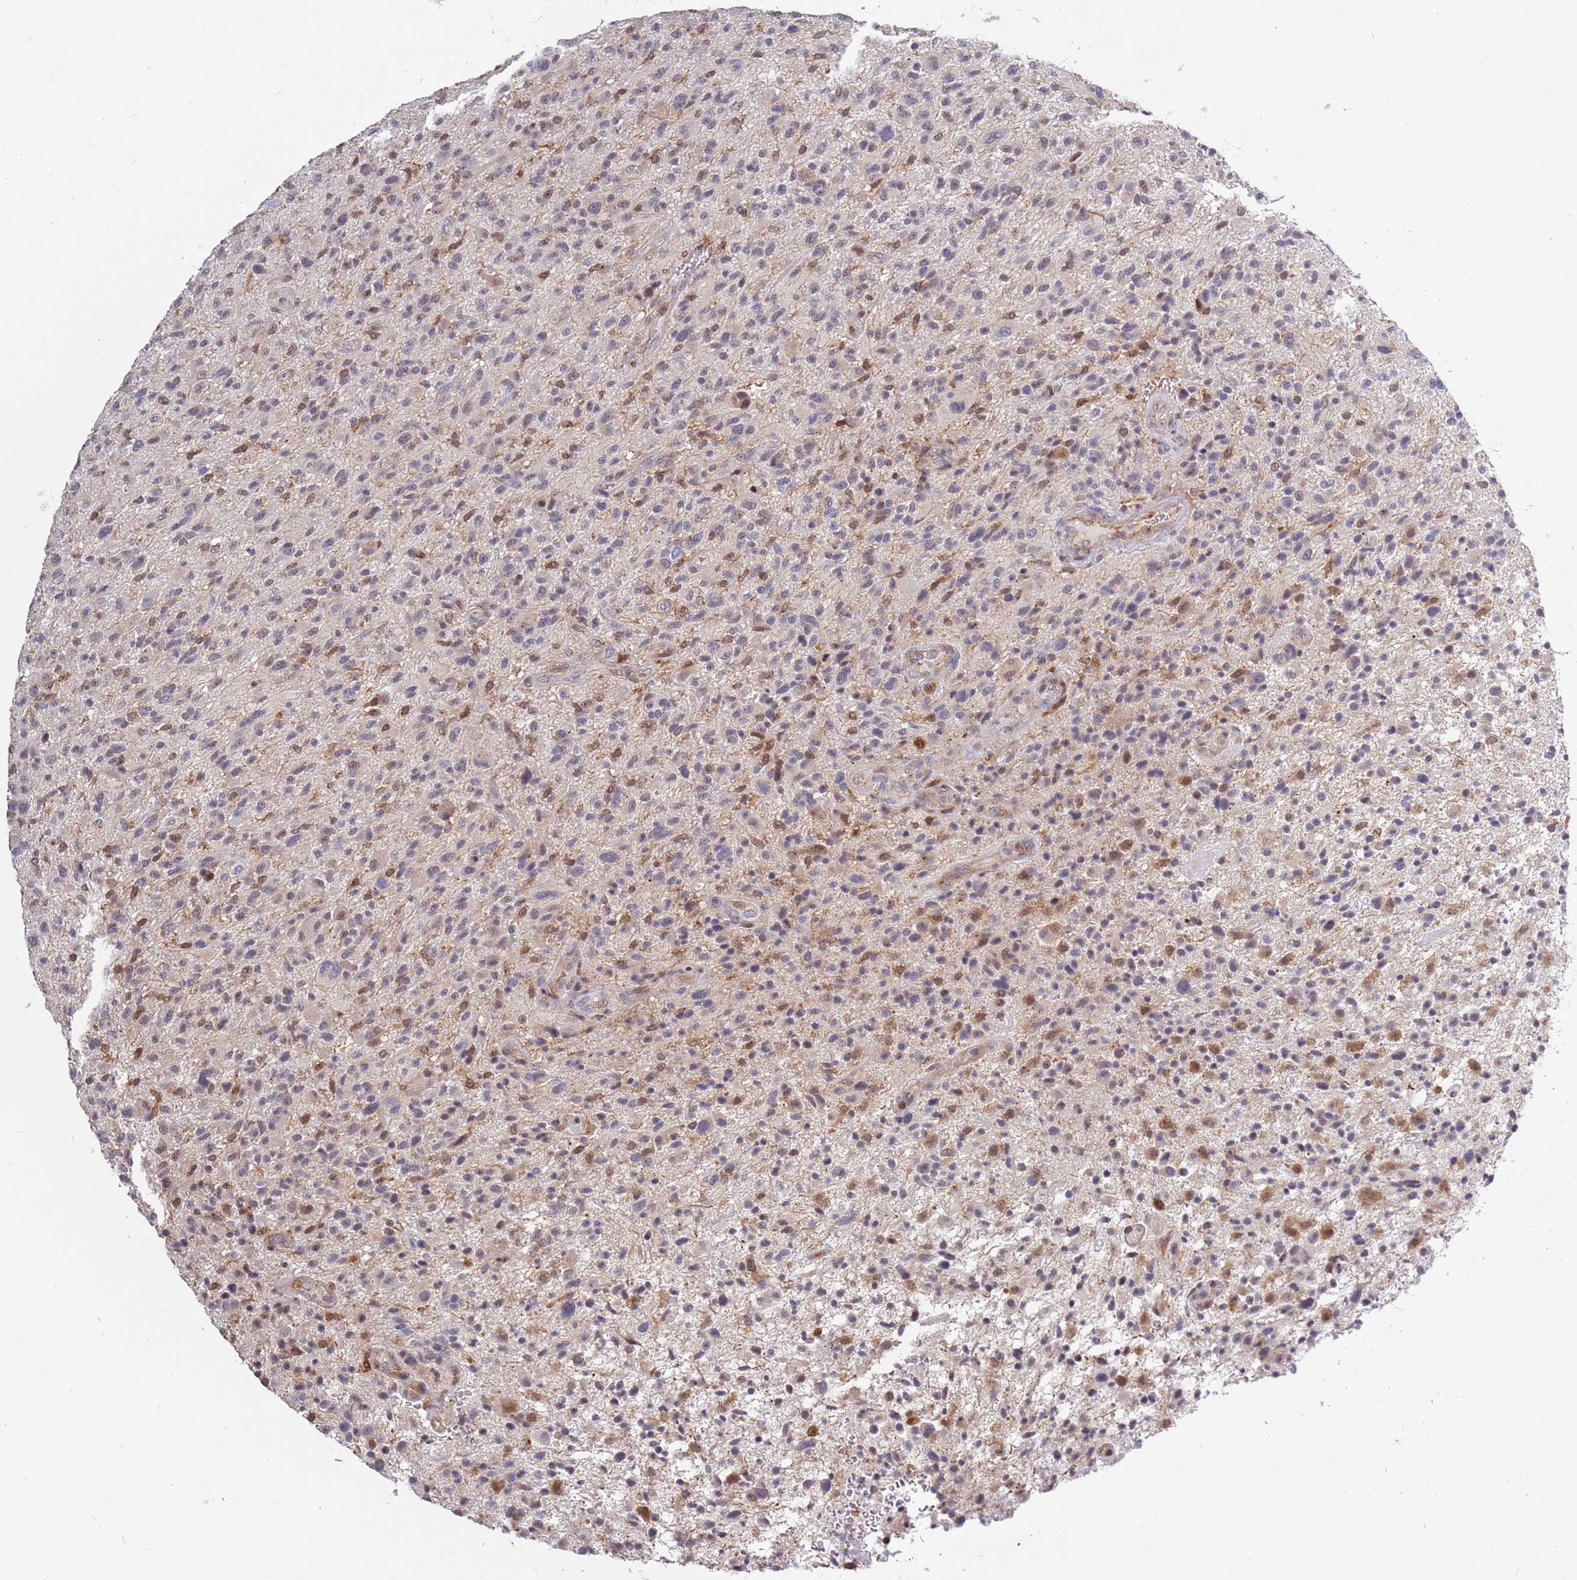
{"staining": {"intensity": "weak", "quantity": "<25%", "location": "nuclear"}, "tissue": "glioma", "cell_type": "Tumor cells", "image_type": "cancer", "snomed": [{"axis": "morphology", "description": "Glioma, malignant, High grade"}, {"axis": "topography", "description": "Brain"}], "caption": "Immunohistochemical staining of glioma exhibits no significant expression in tumor cells.", "gene": "CCNJL", "patient": {"sex": "male", "age": 47}}